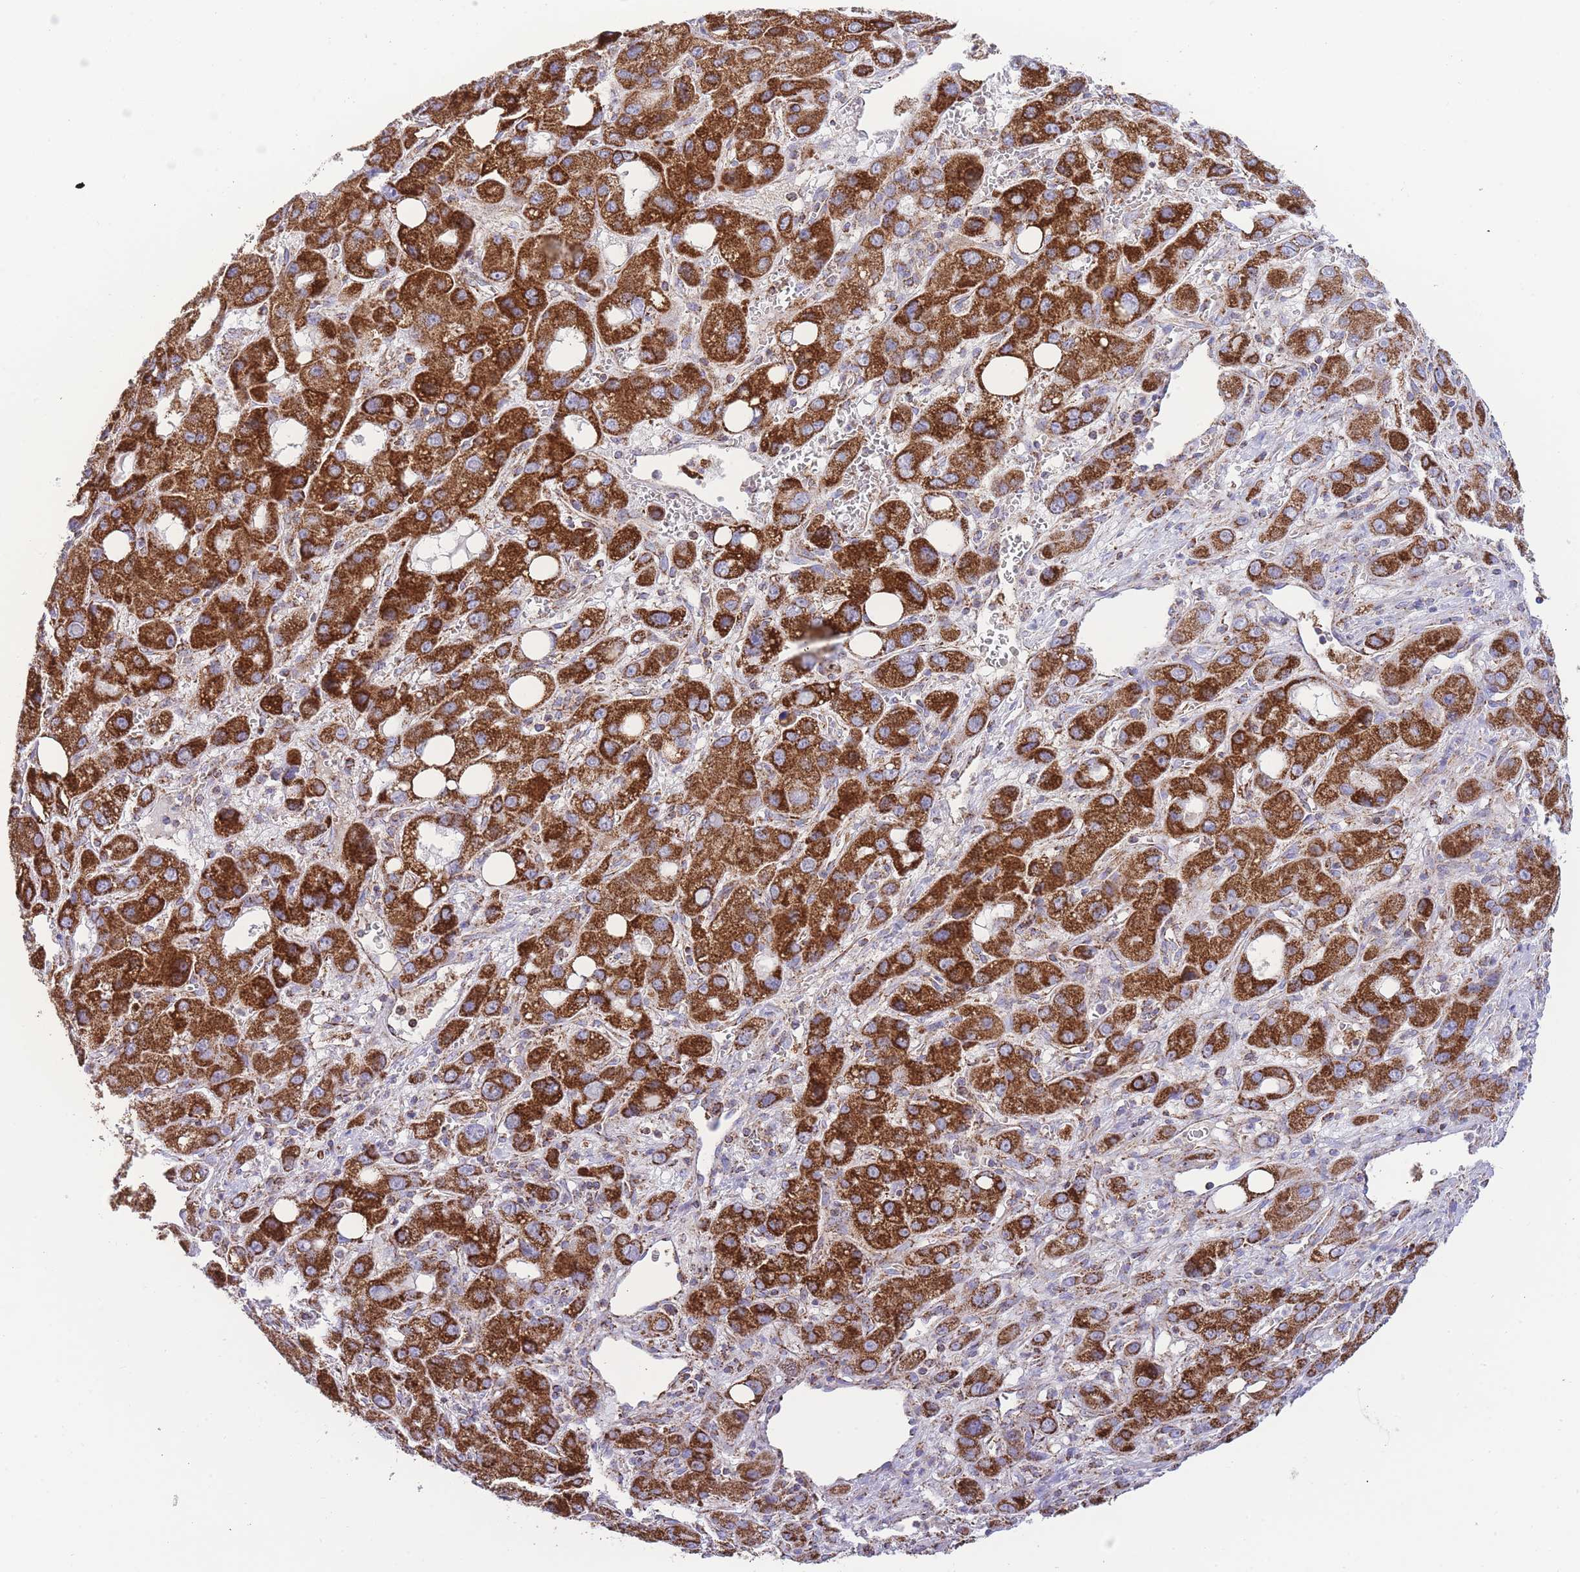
{"staining": {"intensity": "strong", "quantity": ">75%", "location": "cytoplasmic/membranous"}, "tissue": "liver cancer", "cell_type": "Tumor cells", "image_type": "cancer", "snomed": [{"axis": "morphology", "description": "Carcinoma, Hepatocellular, NOS"}, {"axis": "topography", "description": "Liver"}], "caption": "Immunohistochemical staining of liver cancer (hepatocellular carcinoma) exhibits high levels of strong cytoplasmic/membranous protein positivity in approximately >75% of tumor cells.", "gene": "GSTM1", "patient": {"sex": "male", "age": 55}}